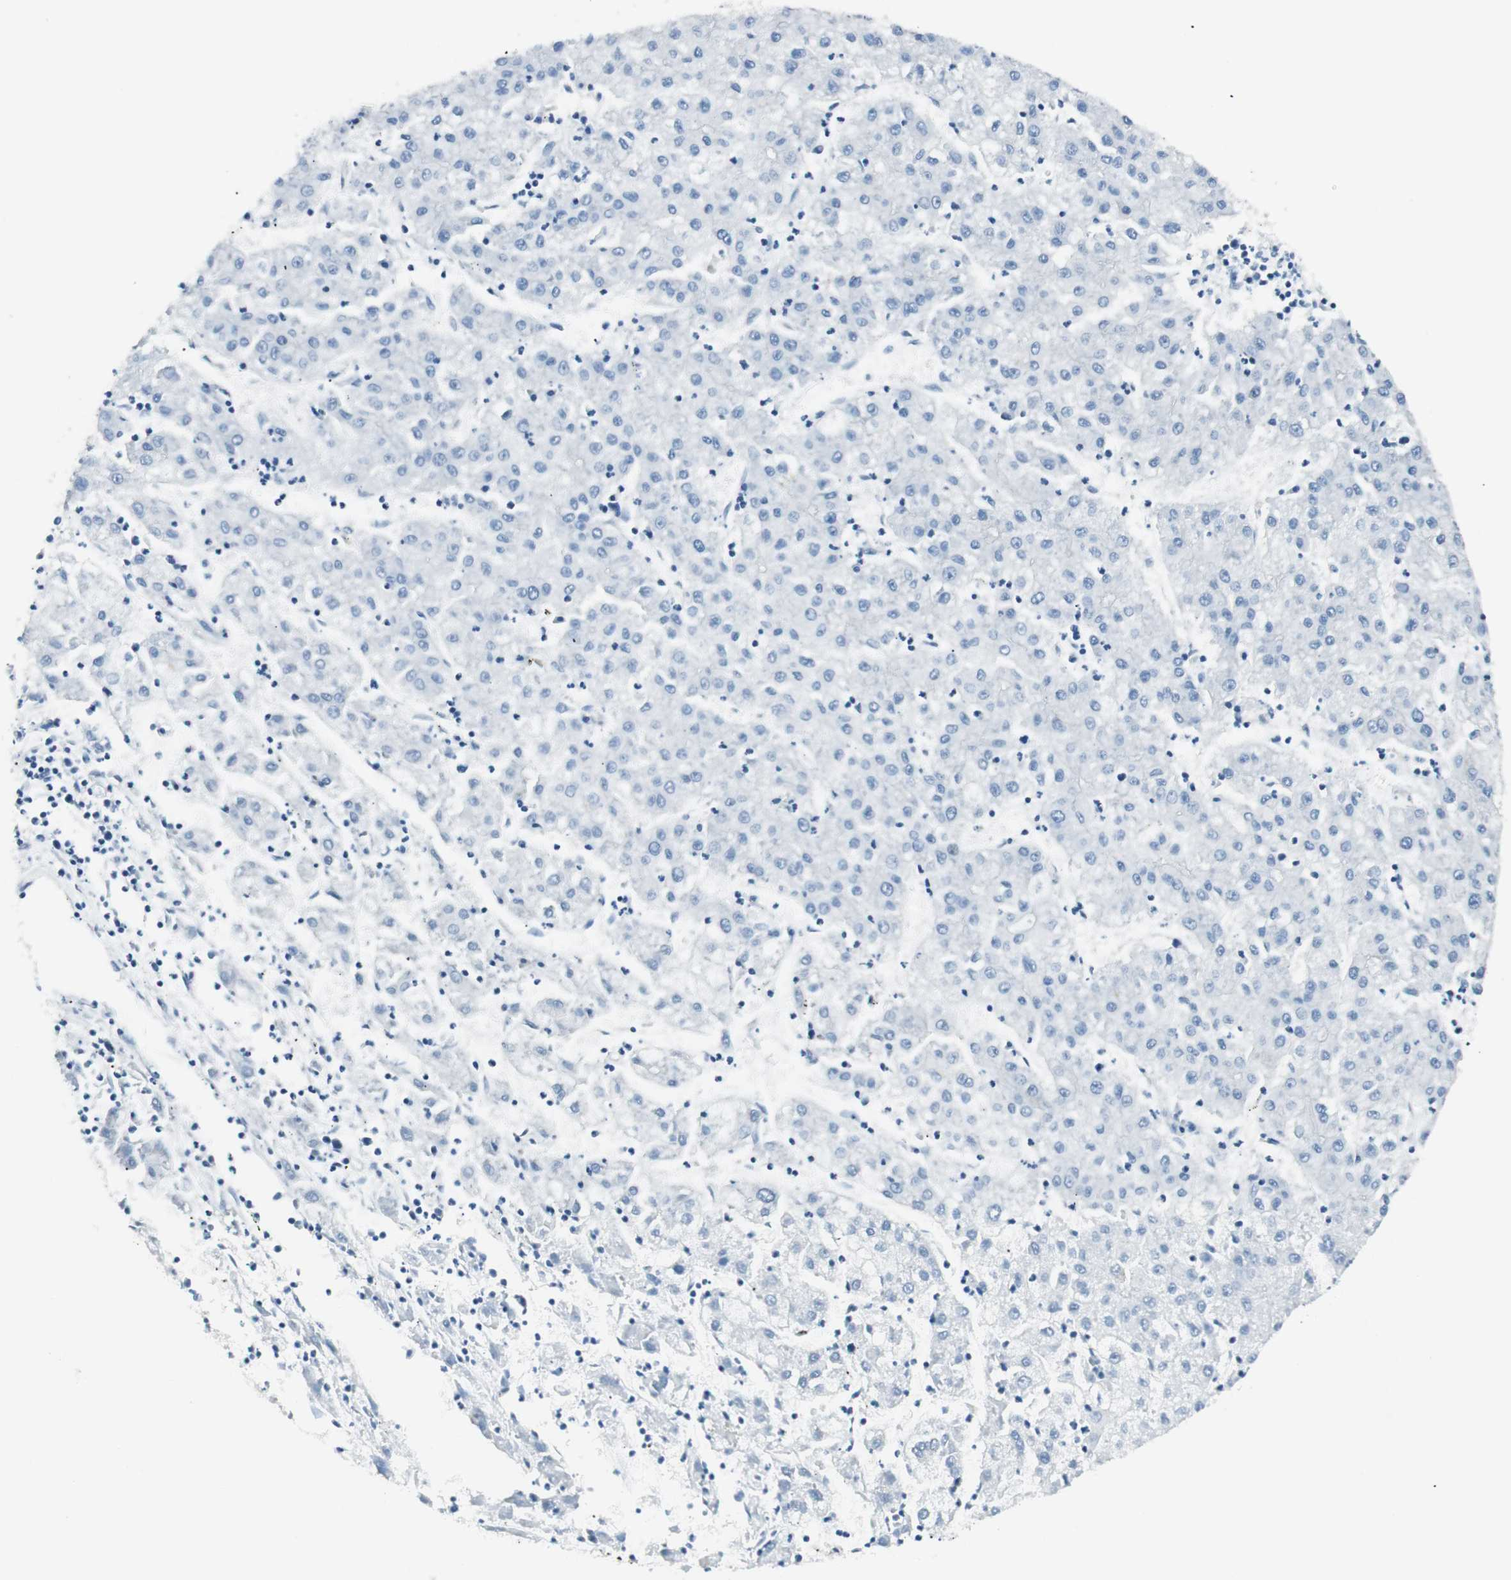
{"staining": {"intensity": "negative", "quantity": "none", "location": "none"}, "tissue": "liver cancer", "cell_type": "Tumor cells", "image_type": "cancer", "snomed": [{"axis": "morphology", "description": "Carcinoma, Hepatocellular, NOS"}, {"axis": "topography", "description": "Liver"}], "caption": "A histopathology image of hepatocellular carcinoma (liver) stained for a protein shows no brown staining in tumor cells.", "gene": "HOXB13", "patient": {"sex": "male", "age": 72}}